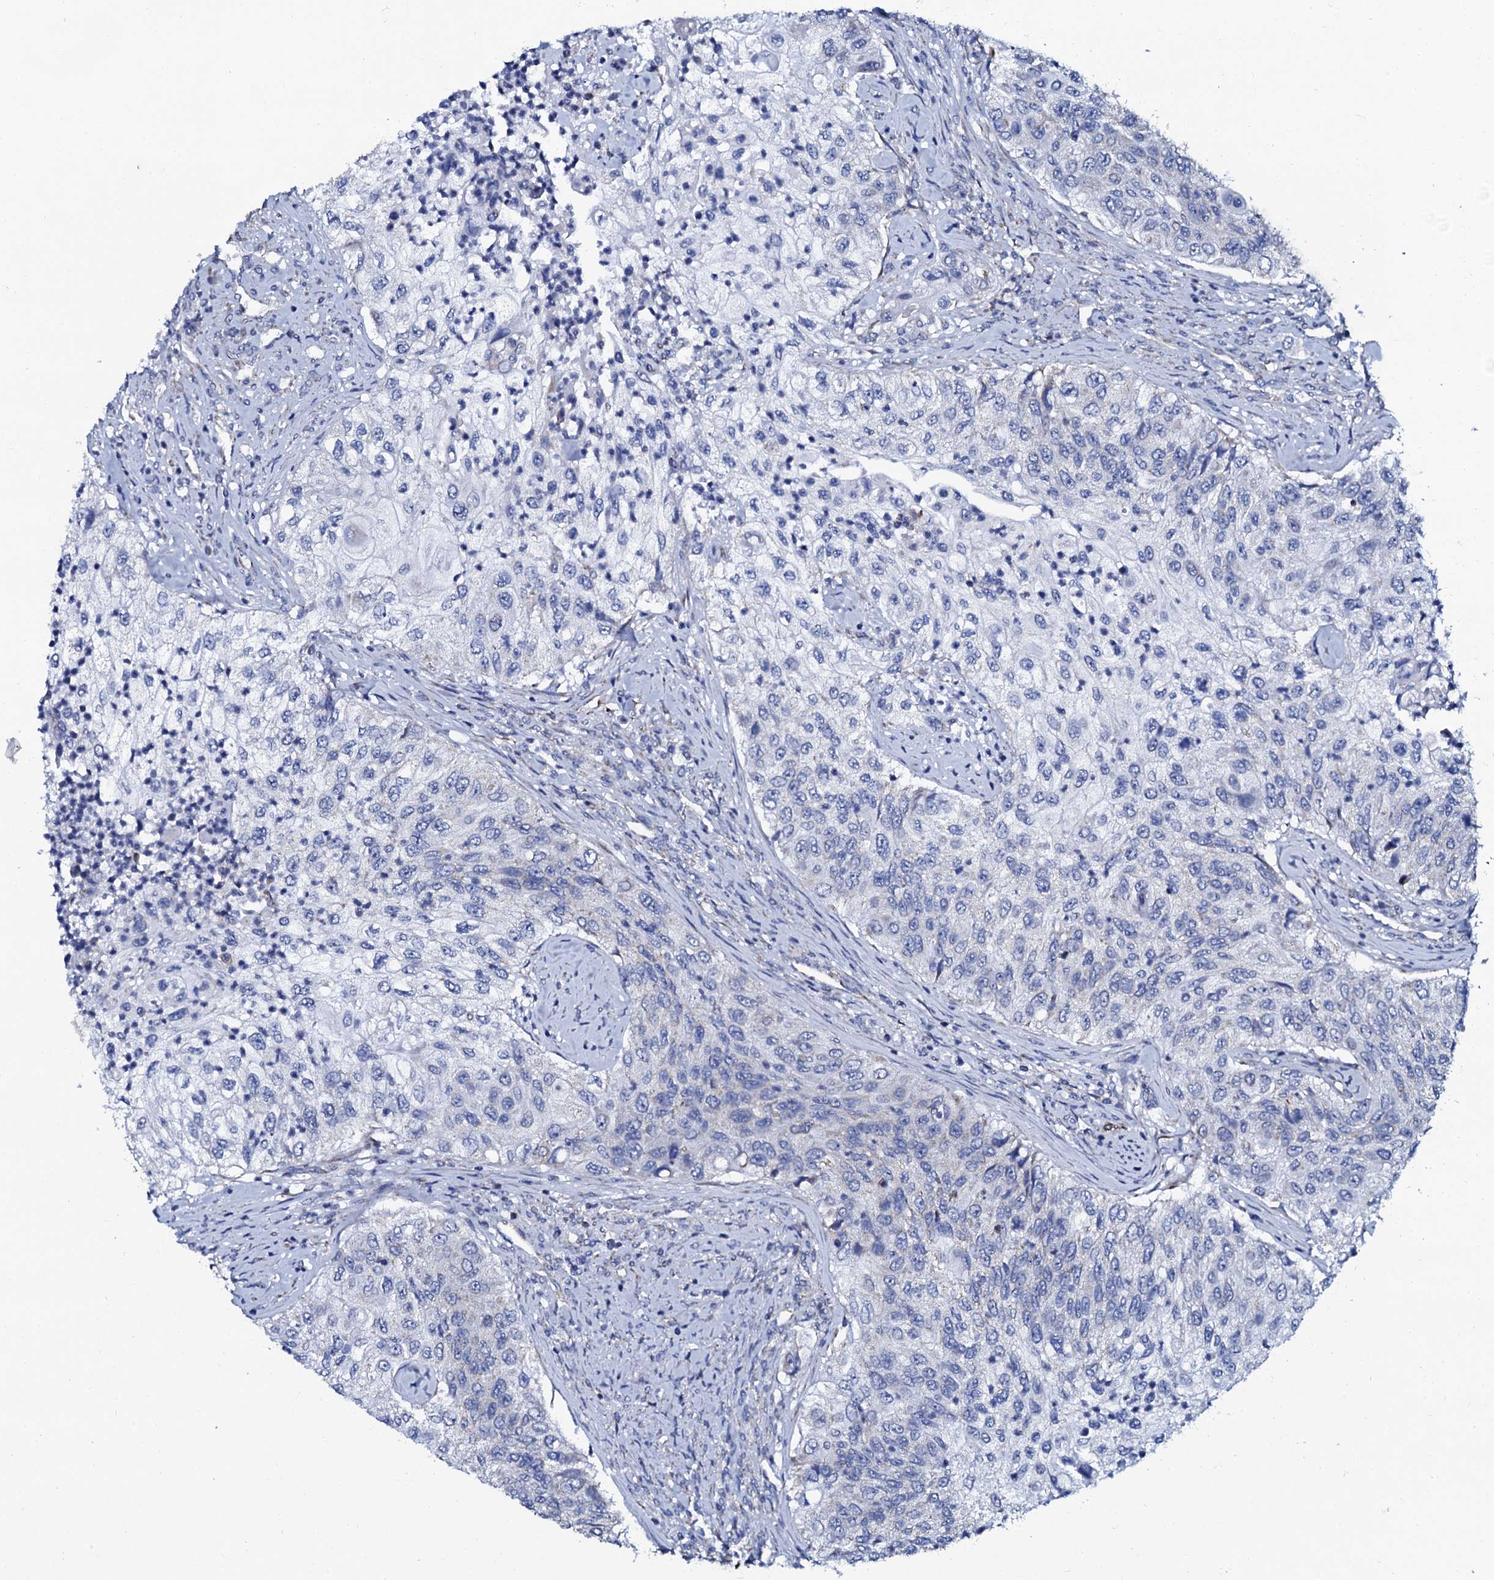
{"staining": {"intensity": "negative", "quantity": "none", "location": "none"}, "tissue": "urothelial cancer", "cell_type": "Tumor cells", "image_type": "cancer", "snomed": [{"axis": "morphology", "description": "Urothelial carcinoma, High grade"}, {"axis": "topography", "description": "Urinary bladder"}], "caption": "Photomicrograph shows no significant protein staining in tumor cells of urothelial cancer.", "gene": "SLC37A4", "patient": {"sex": "female", "age": 60}}